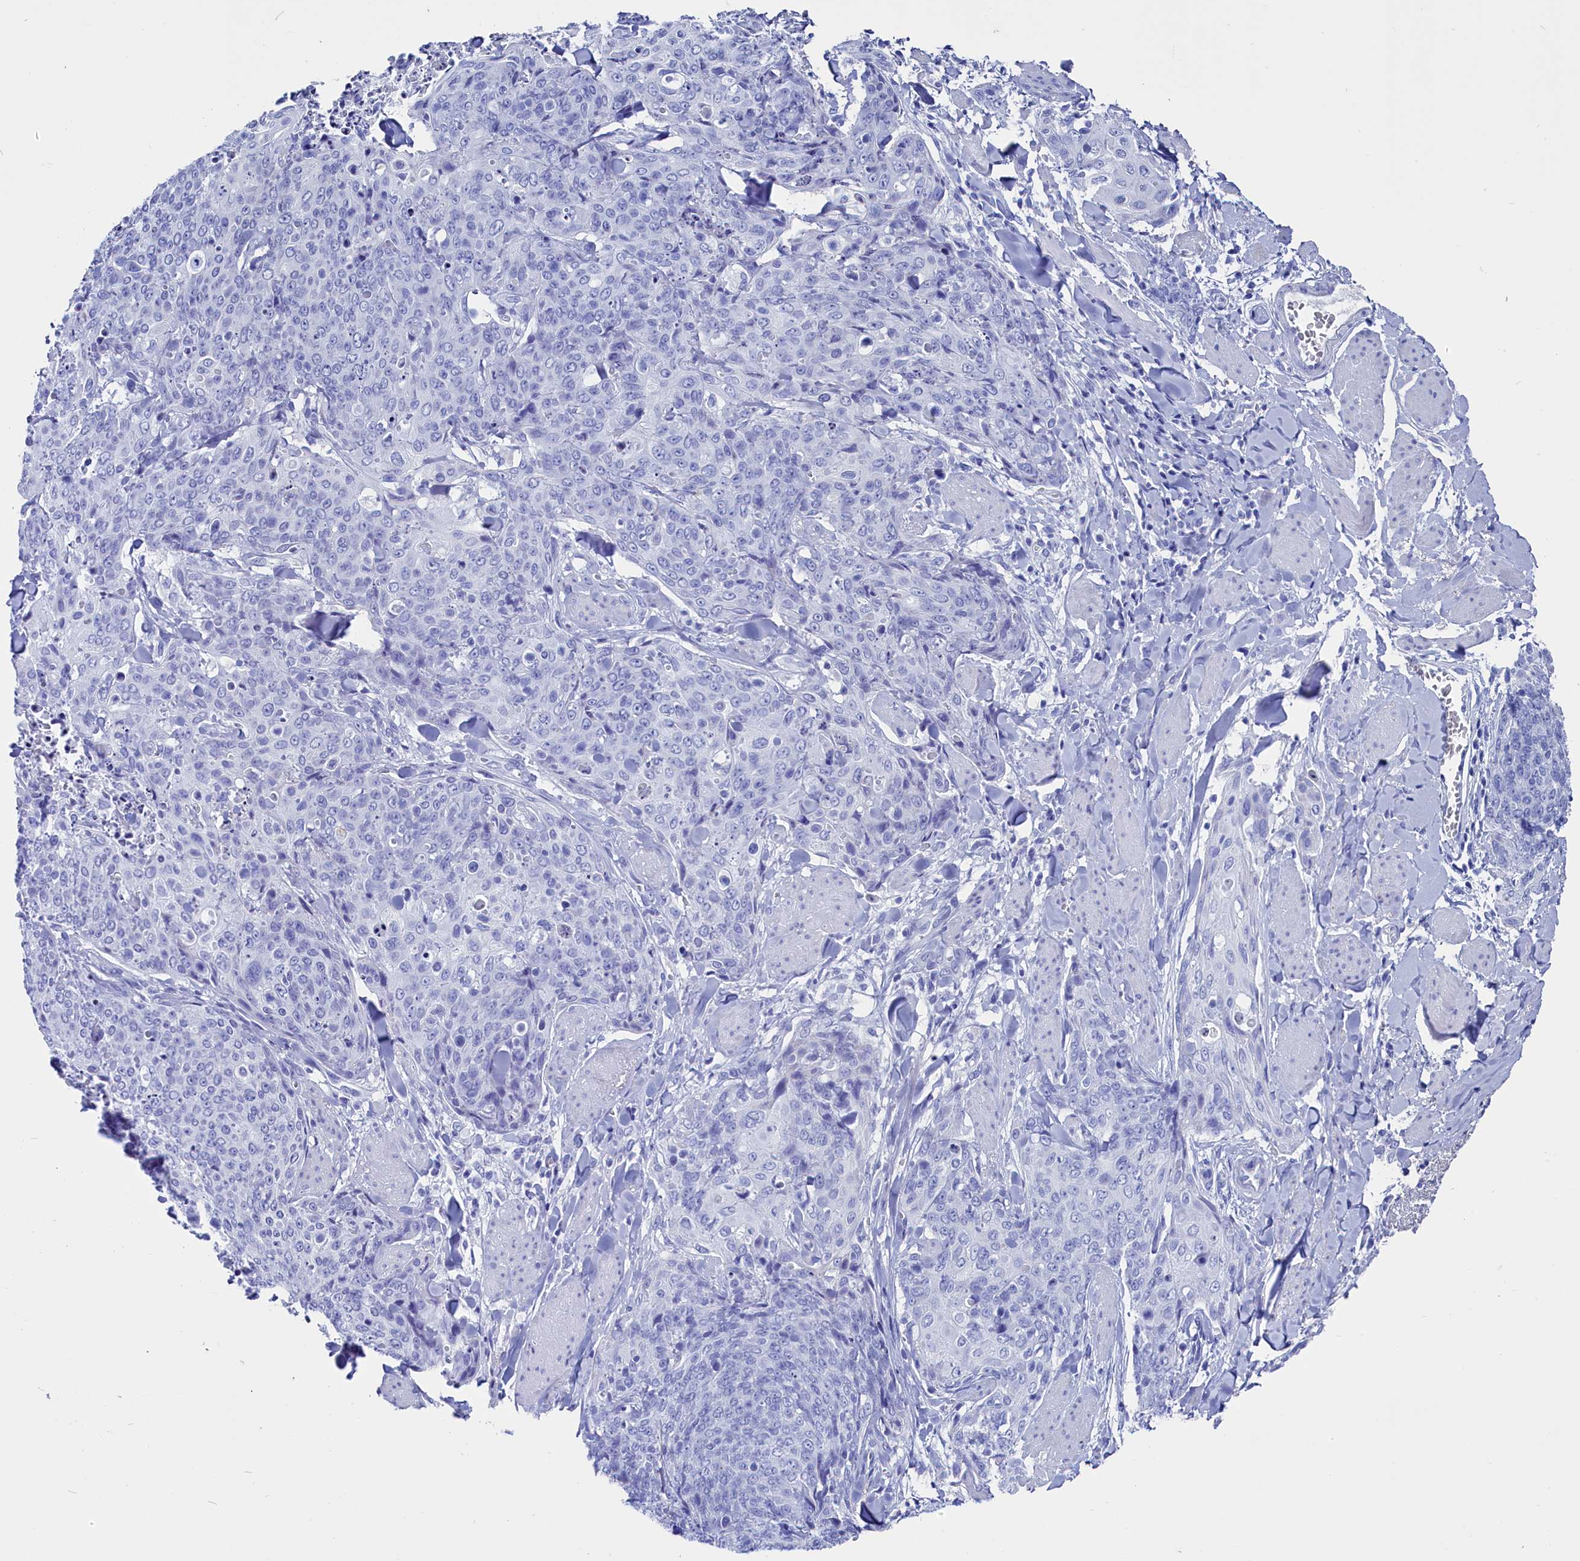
{"staining": {"intensity": "negative", "quantity": "none", "location": "none"}, "tissue": "skin cancer", "cell_type": "Tumor cells", "image_type": "cancer", "snomed": [{"axis": "morphology", "description": "Squamous cell carcinoma, NOS"}, {"axis": "topography", "description": "Skin"}, {"axis": "topography", "description": "Vulva"}], "caption": "High power microscopy histopathology image of an immunohistochemistry photomicrograph of skin cancer (squamous cell carcinoma), revealing no significant positivity in tumor cells. Brightfield microscopy of immunohistochemistry (IHC) stained with DAB (brown) and hematoxylin (blue), captured at high magnification.", "gene": "ANKRD29", "patient": {"sex": "female", "age": 85}}